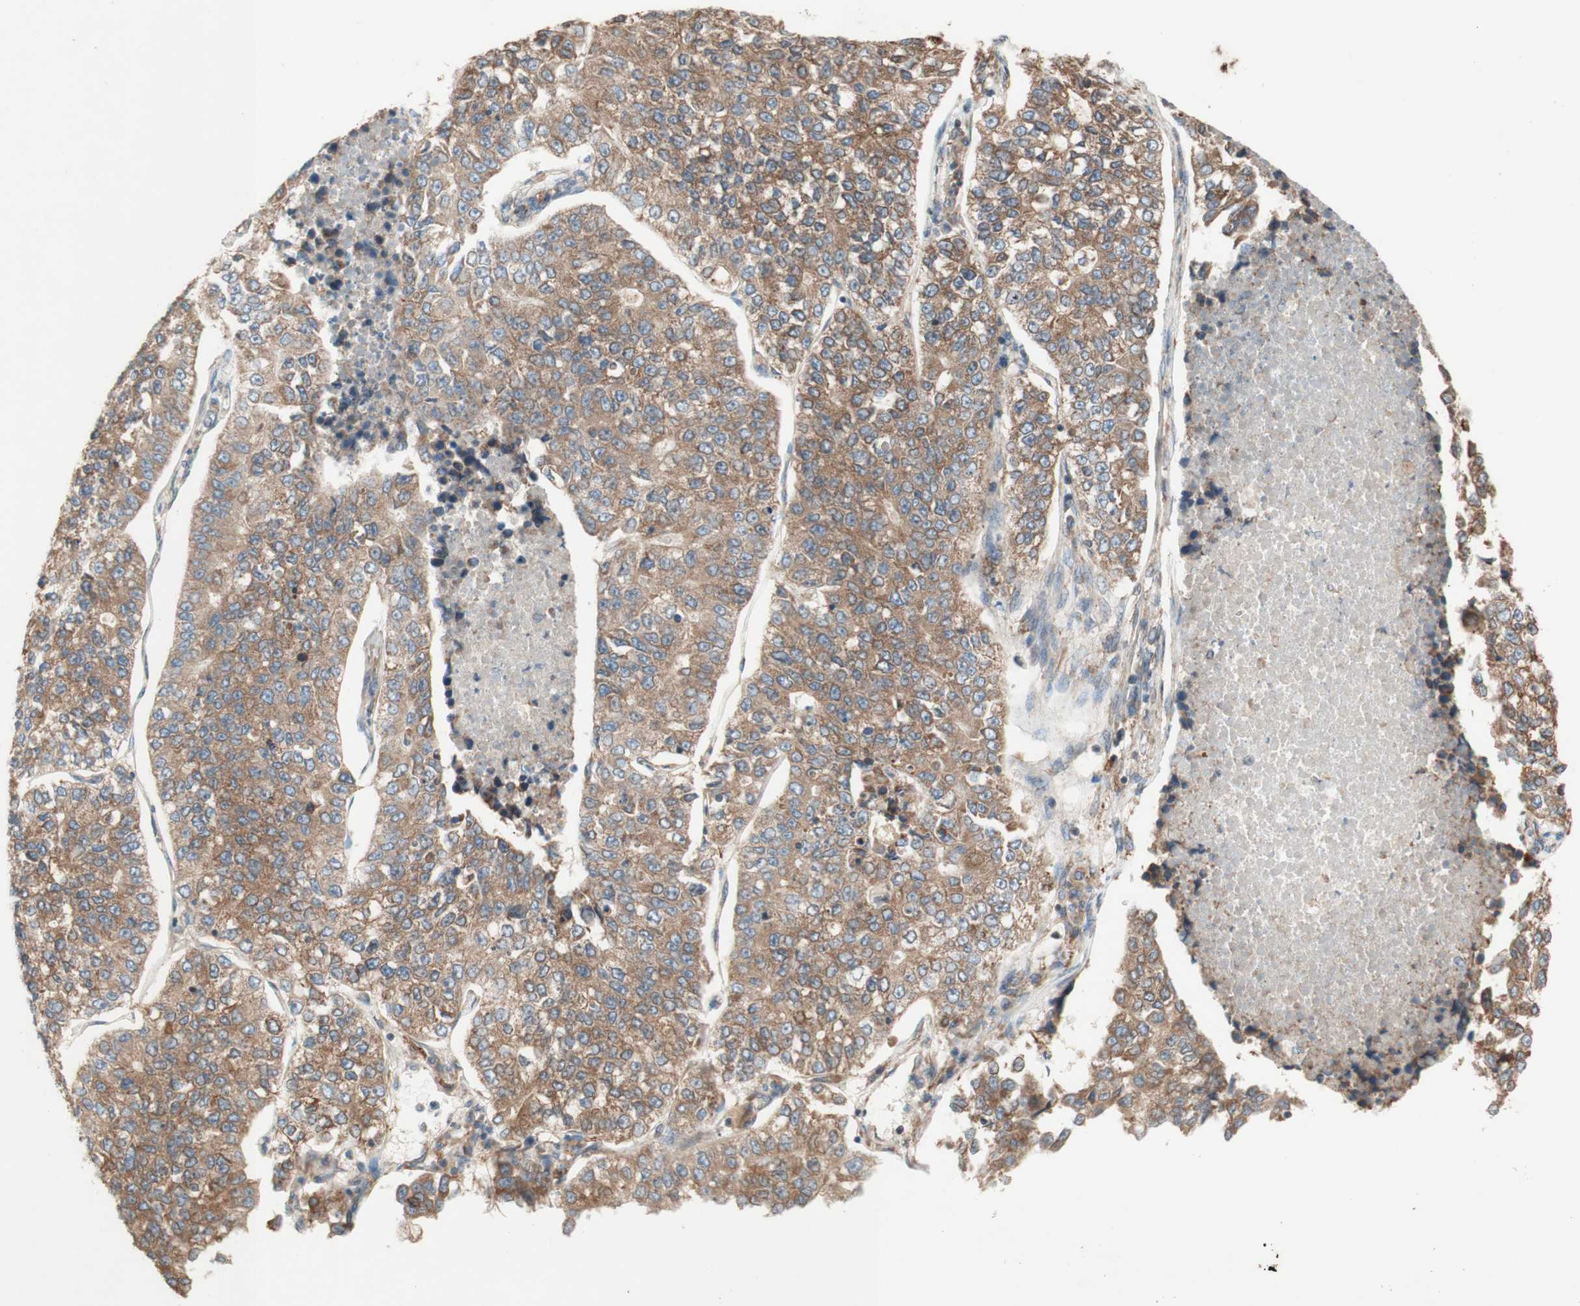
{"staining": {"intensity": "moderate", "quantity": ">75%", "location": "cytoplasmic/membranous"}, "tissue": "lung cancer", "cell_type": "Tumor cells", "image_type": "cancer", "snomed": [{"axis": "morphology", "description": "Adenocarcinoma, NOS"}, {"axis": "topography", "description": "Lung"}], "caption": "The micrograph demonstrates immunohistochemical staining of adenocarcinoma (lung). There is moderate cytoplasmic/membranous positivity is appreciated in about >75% of tumor cells. (DAB IHC with brightfield microscopy, high magnification).", "gene": "SOCS2", "patient": {"sex": "male", "age": 49}}